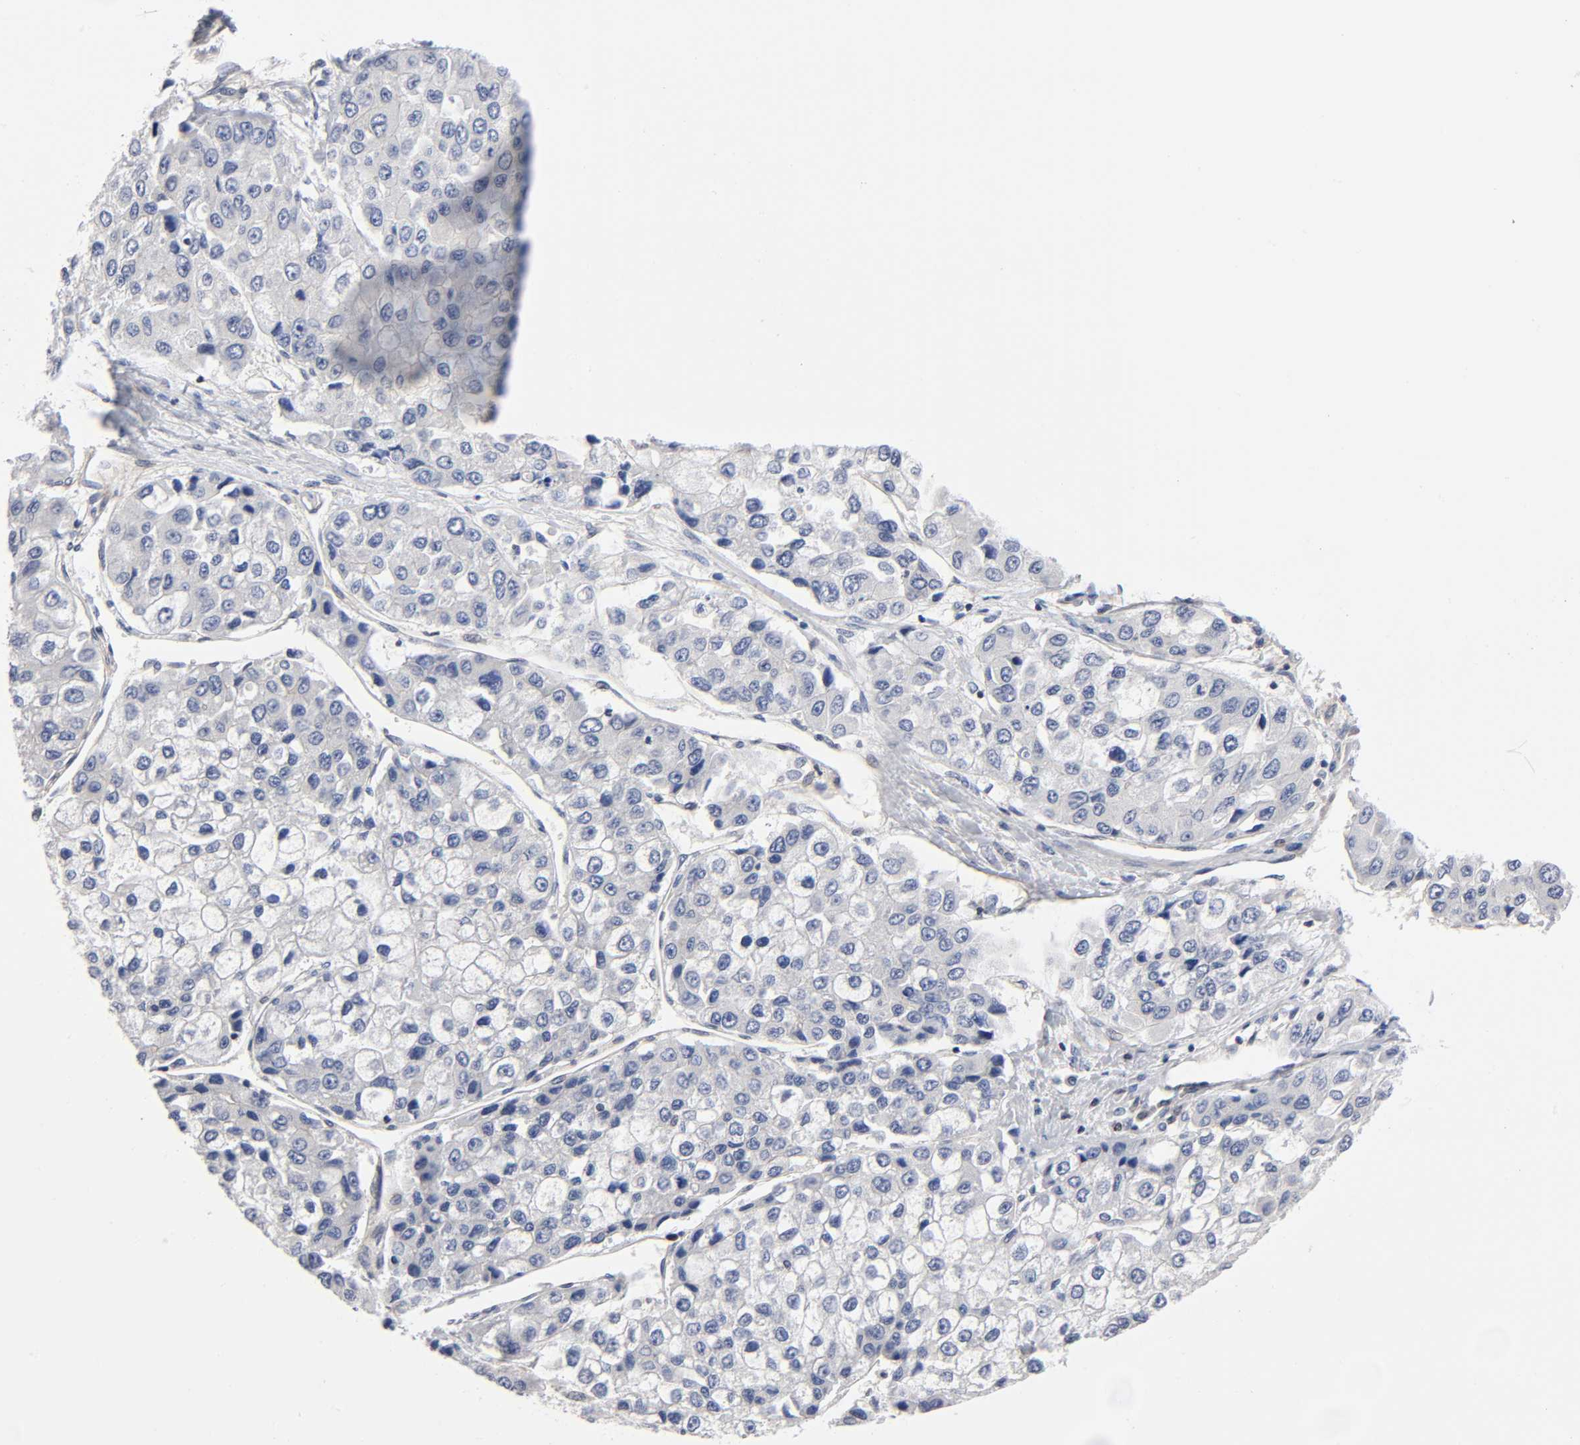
{"staining": {"intensity": "negative", "quantity": "none", "location": "none"}, "tissue": "liver cancer", "cell_type": "Tumor cells", "image_type": "cancer", "snomed": [{"axis": "morphology", "description": "Carcinoma, Hepatocellular, NOS"}, {"axis": "topography", "description": "Liver"}], "caption": "Tumor cells are negative for brown protein staining in liver cancer.", "gene": "STRN3", "patient": {"sex": "female", "age": 66}}